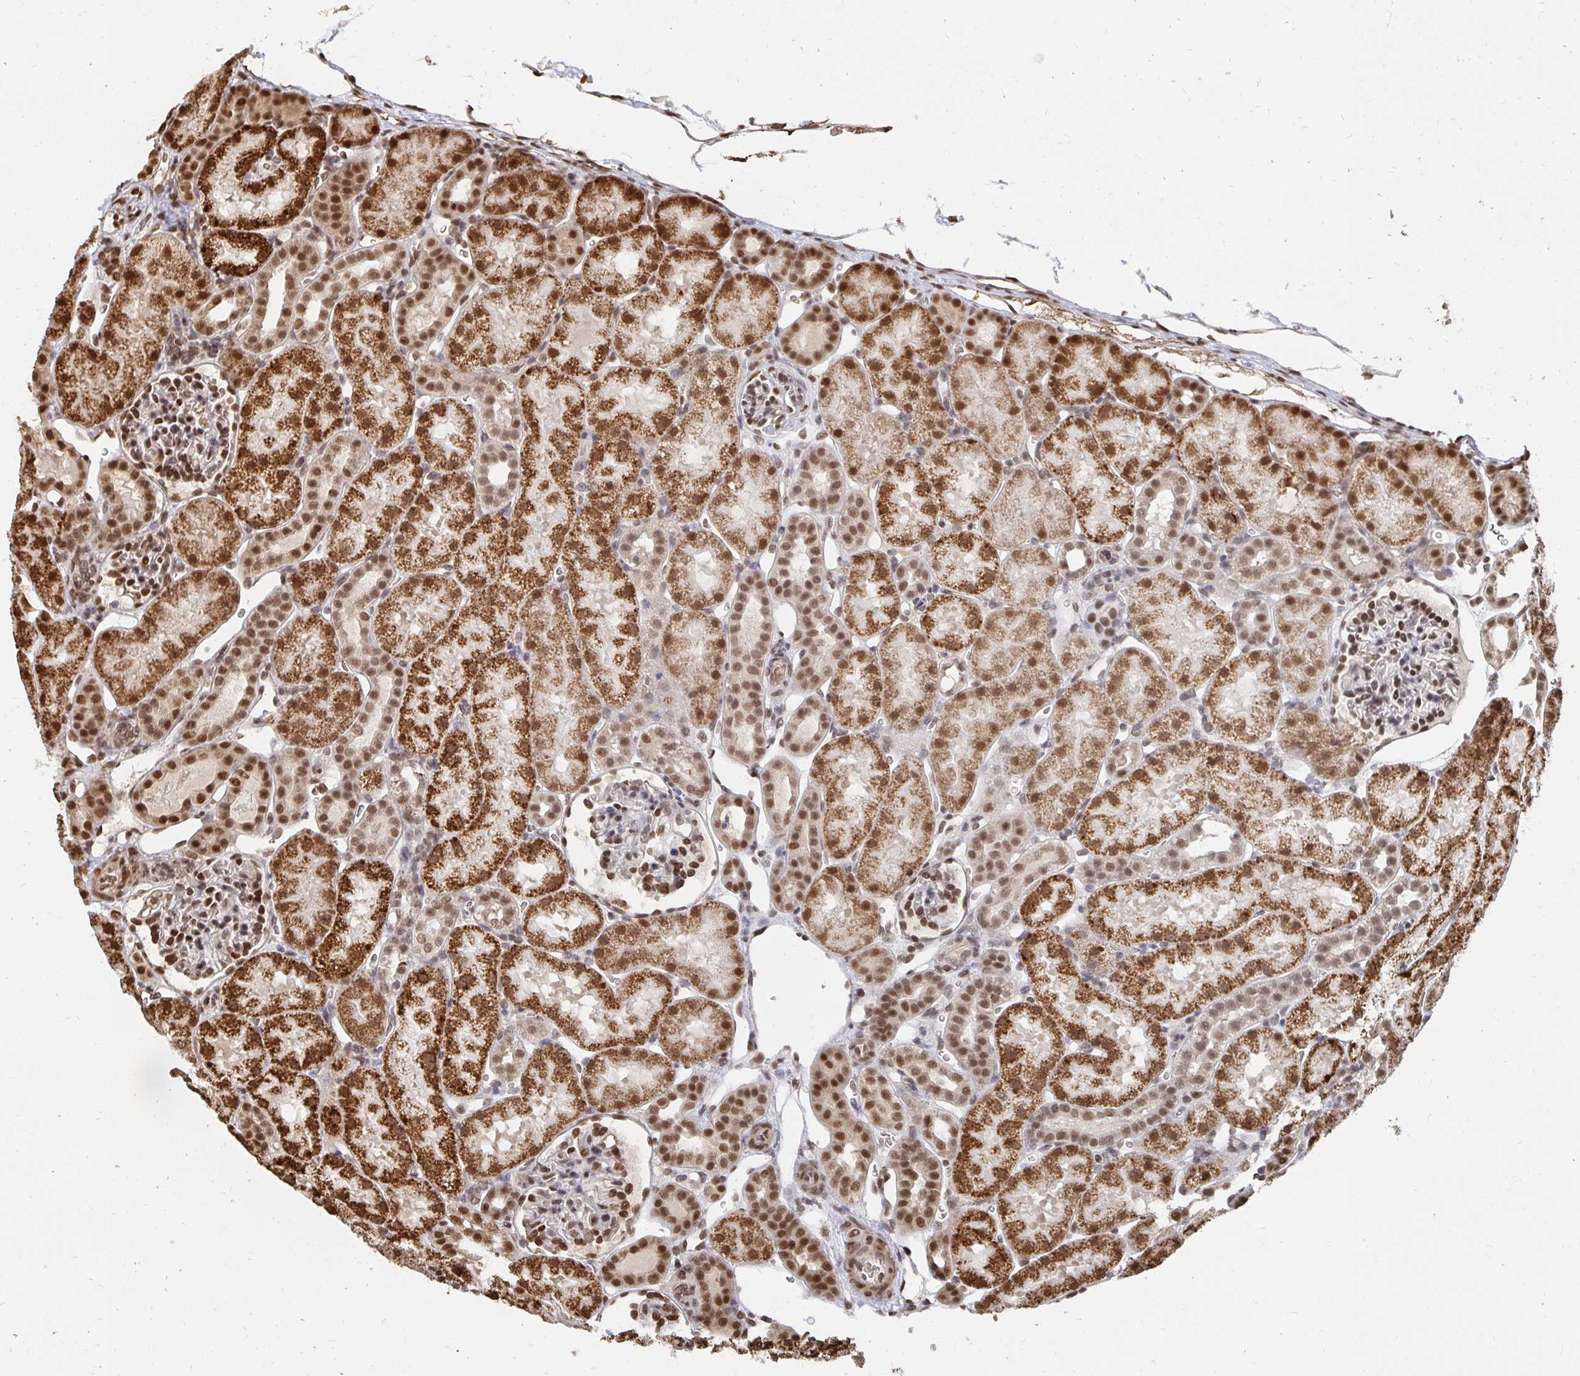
{"staining": {"intensity": "moderate", "quantity": "25%-75%", "location": "nuclear"}, "tissue": "kidney", "cell_type": "Cells in glomeruli", "image_type": "normal", "snomed": [{"axis": "morphology", "description": "Normal tissue, NOS"}, {"axis": "topography", "description": "Kidney"}], "caption": "About 25%-75% of cells in glomeruli in normal human kidney reveal moderate nuclear protein expression as visualized by brown immunohistochemical staining.", "gene": "GTF3C6", "patient": {"sex": "male", "age": 2}}